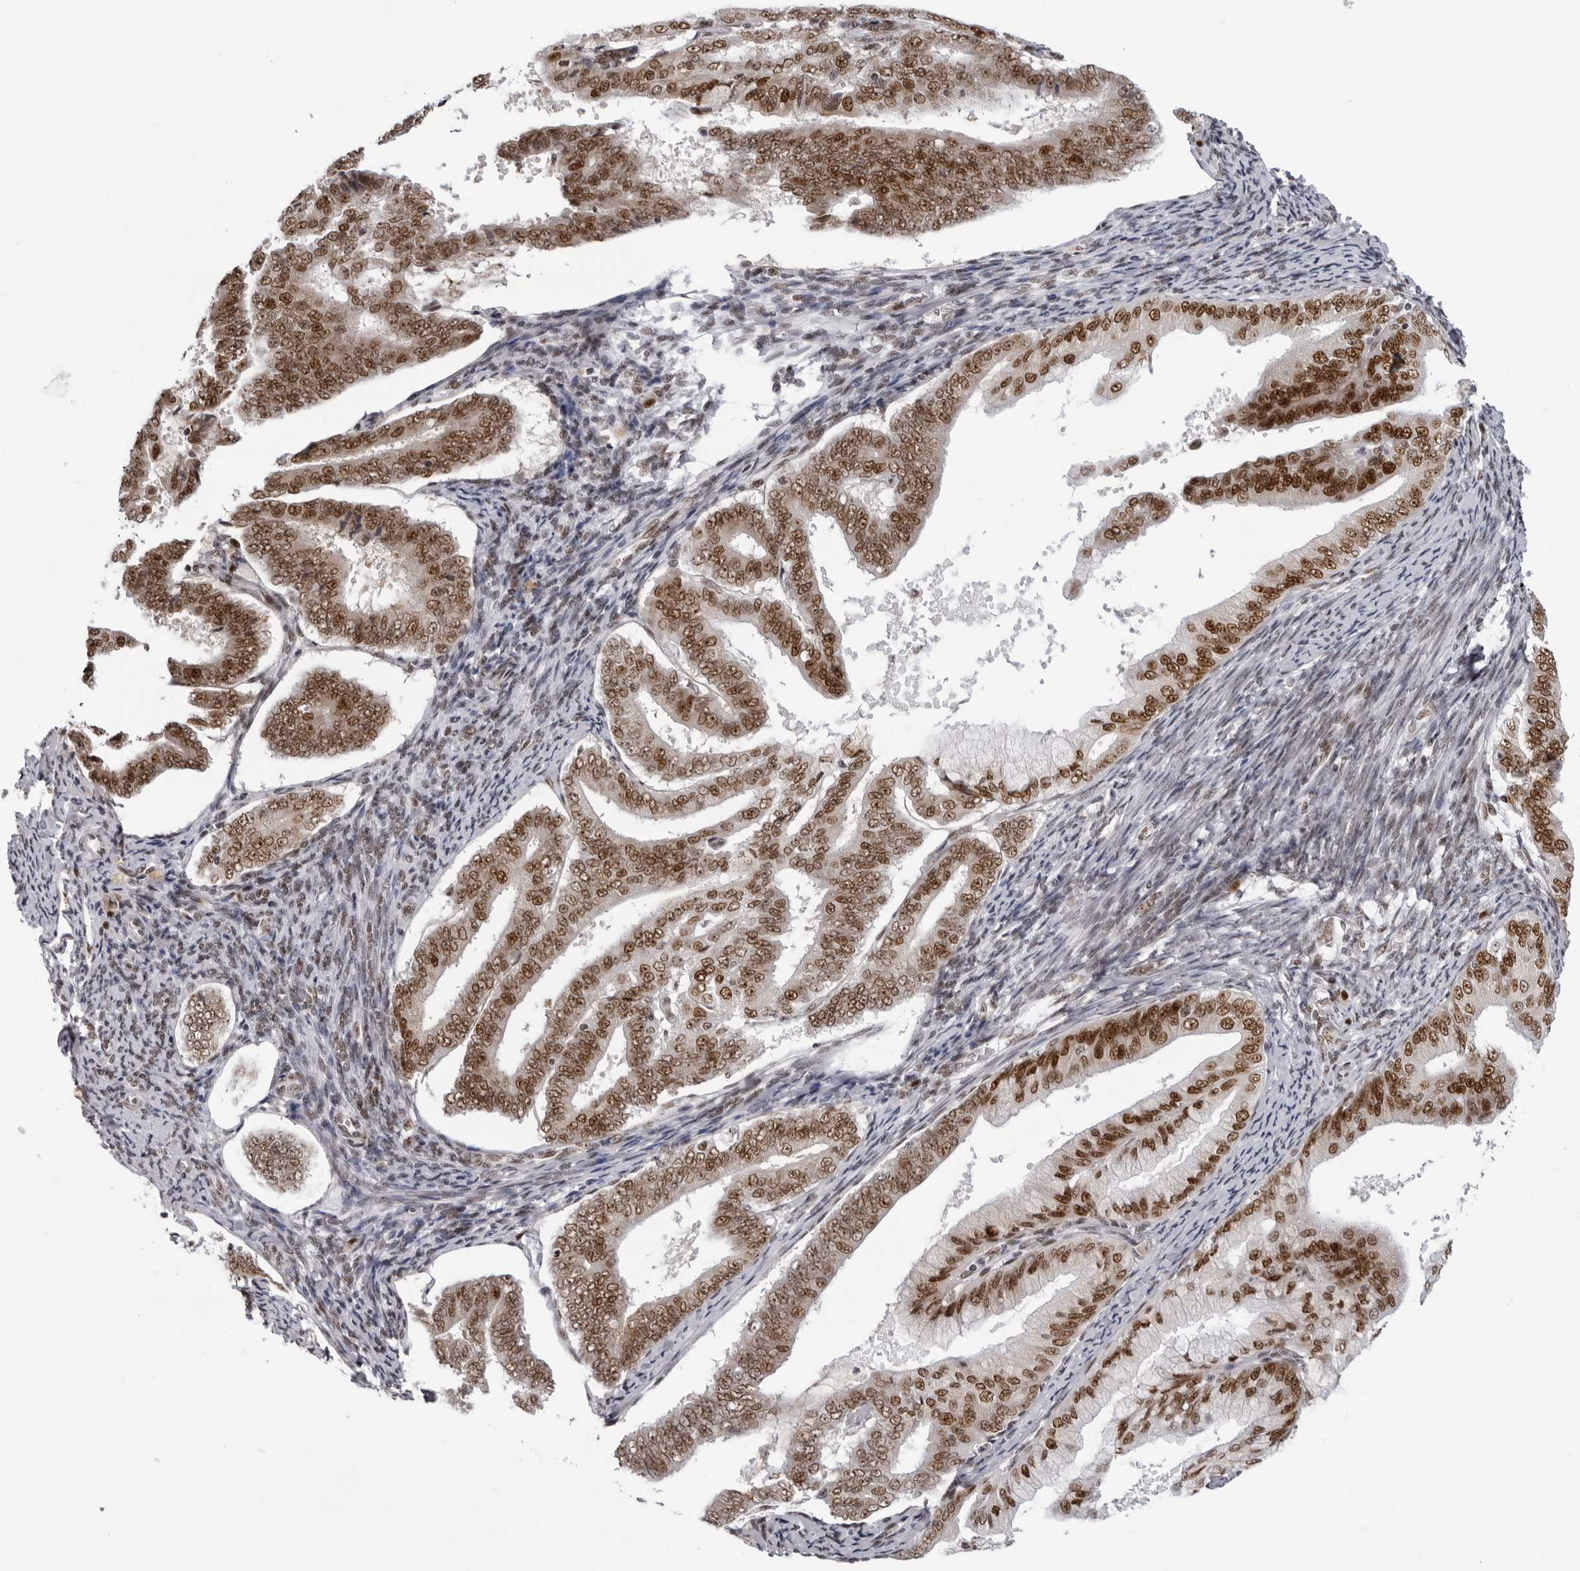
{"staining": {"intensity": "strong", "quantity": ">75%", "location": "nuclear"}, "tissue": "endometrial cancer", "cell_type": "Tumor cells", "image_type": "cancer", "snomed": [{"axis": "morphology", "description": "Adenocarcinoma, NOS"}, {"axis": "topography", "description": "Endometrium"}], "caption": "Strong nuclear positivity for a protein is seen in about >75% of tumor cells of endometrial cancer using immunohistochemistry.", "gene": "HEXIM2", "patient": {"sex": "female", "age": 63}}